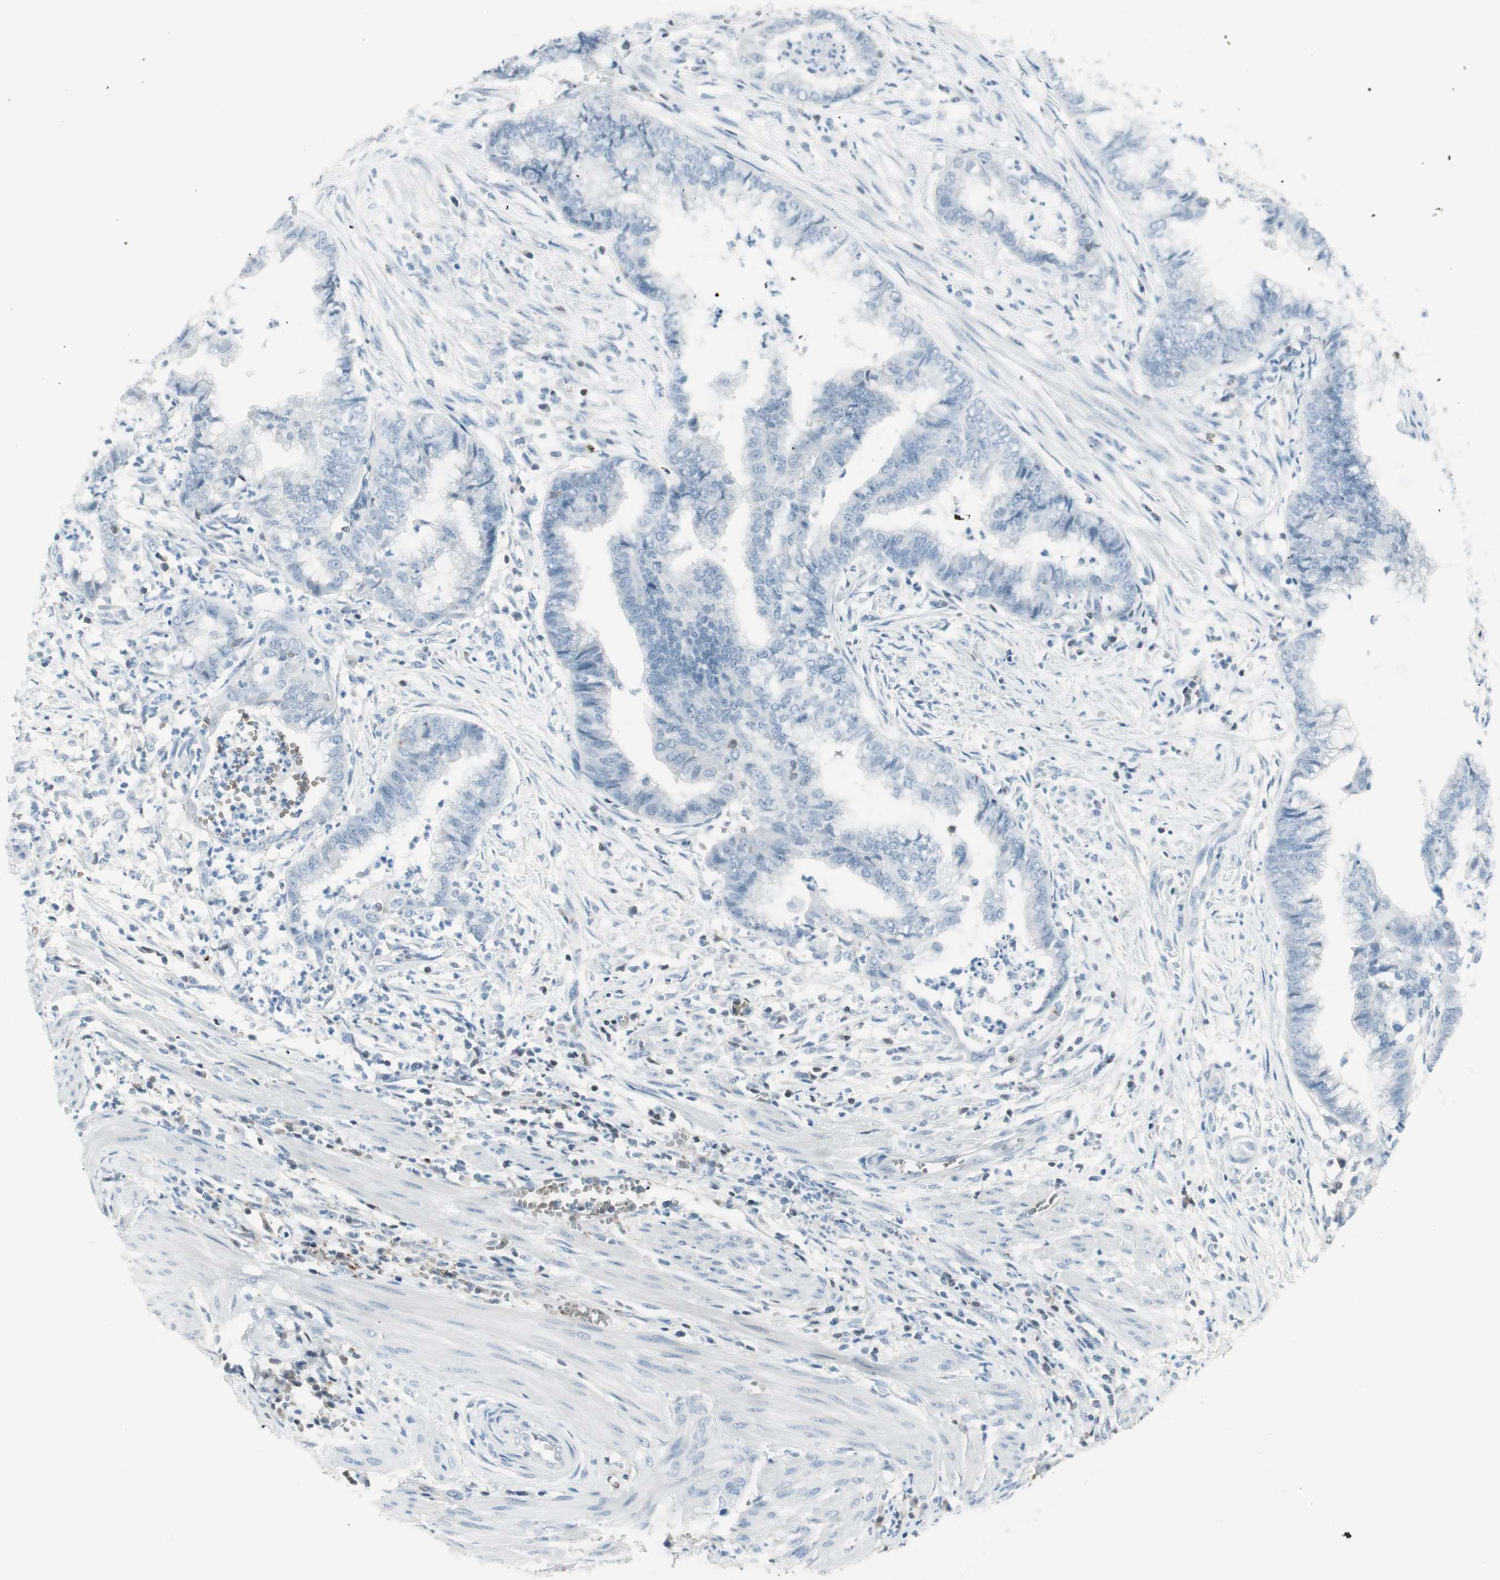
{"staining": {"intensity": "negative", "quantity": "none", "location": "none"}, "tissue": "endometrial cancer", "cell_type": "Tumor cells", "image_type": "cancer", "snomed": [{"axis": "morphology", "description": "Necrosis, NOS"}, {"axis": "morphology", "description": "Adenocarcinoma, NOS"}, {"axis": "topography", "description": "Endometrium"}], "caption": "This is an immunohistochemistry micrograph of endometrial adenocarcinoma. There is no expression in tumor cells.", "gene": "MAP4K1", "patient": {"sex": "female", "age": 79}}